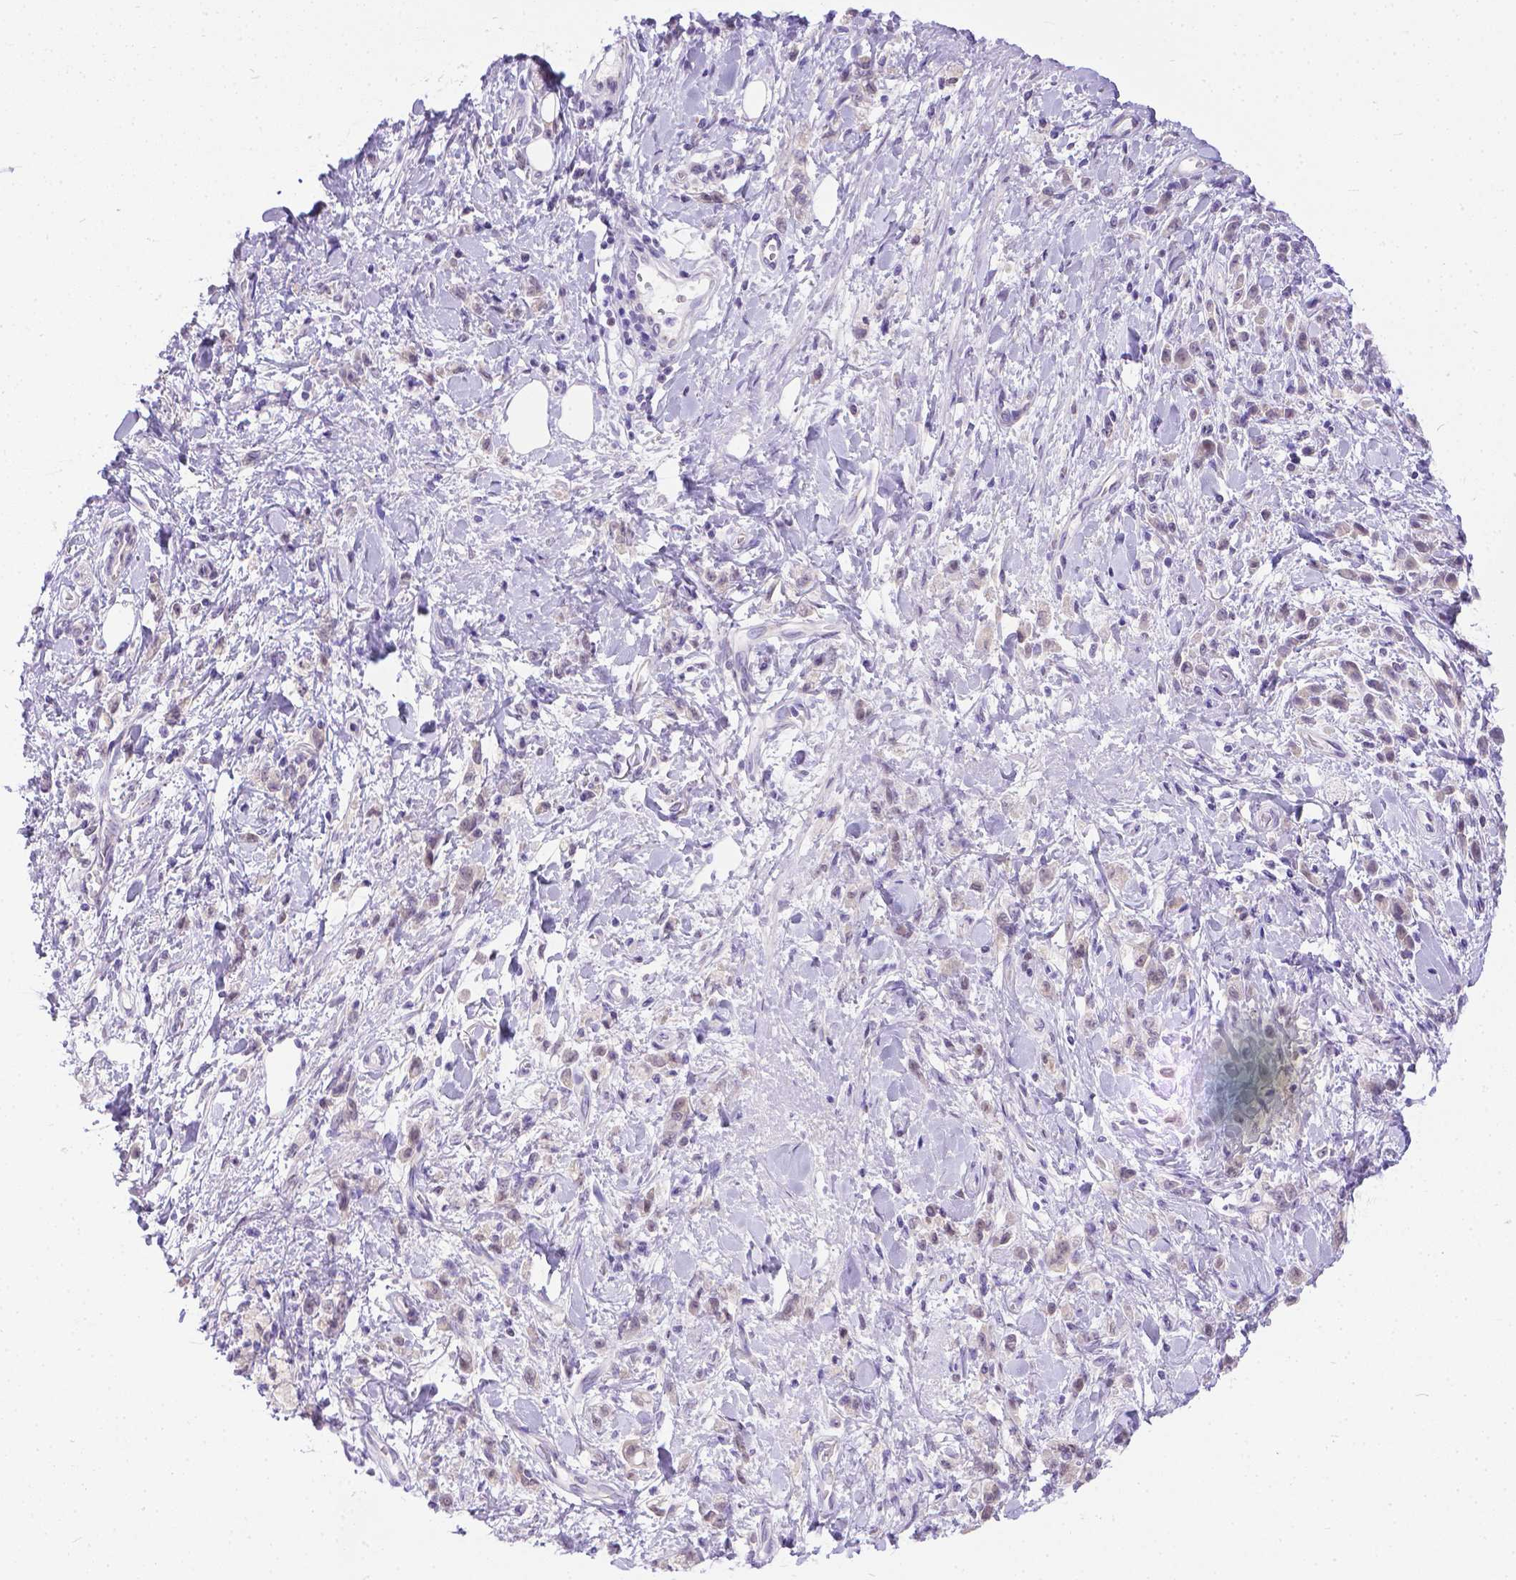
{"staining": {"intensity": "negative", "quantity": "none", "location": "none"}, "tissue": "stomach cancer", "cell_type": "Tumor cells", "image_type": "cancer", "snomed": [{"axis": "morphology", "description": "Adenocarcinoma, NOS"}, {"axis": "topography", "description": "Stomach"}], "caption": "This is a histopathology image of immunohistochemistry staining of stomach adenocarcinoma, which shows no staining in tumor cells.", "gene": "TTLL6", "patient": {"sex": "male", "age": 77}}